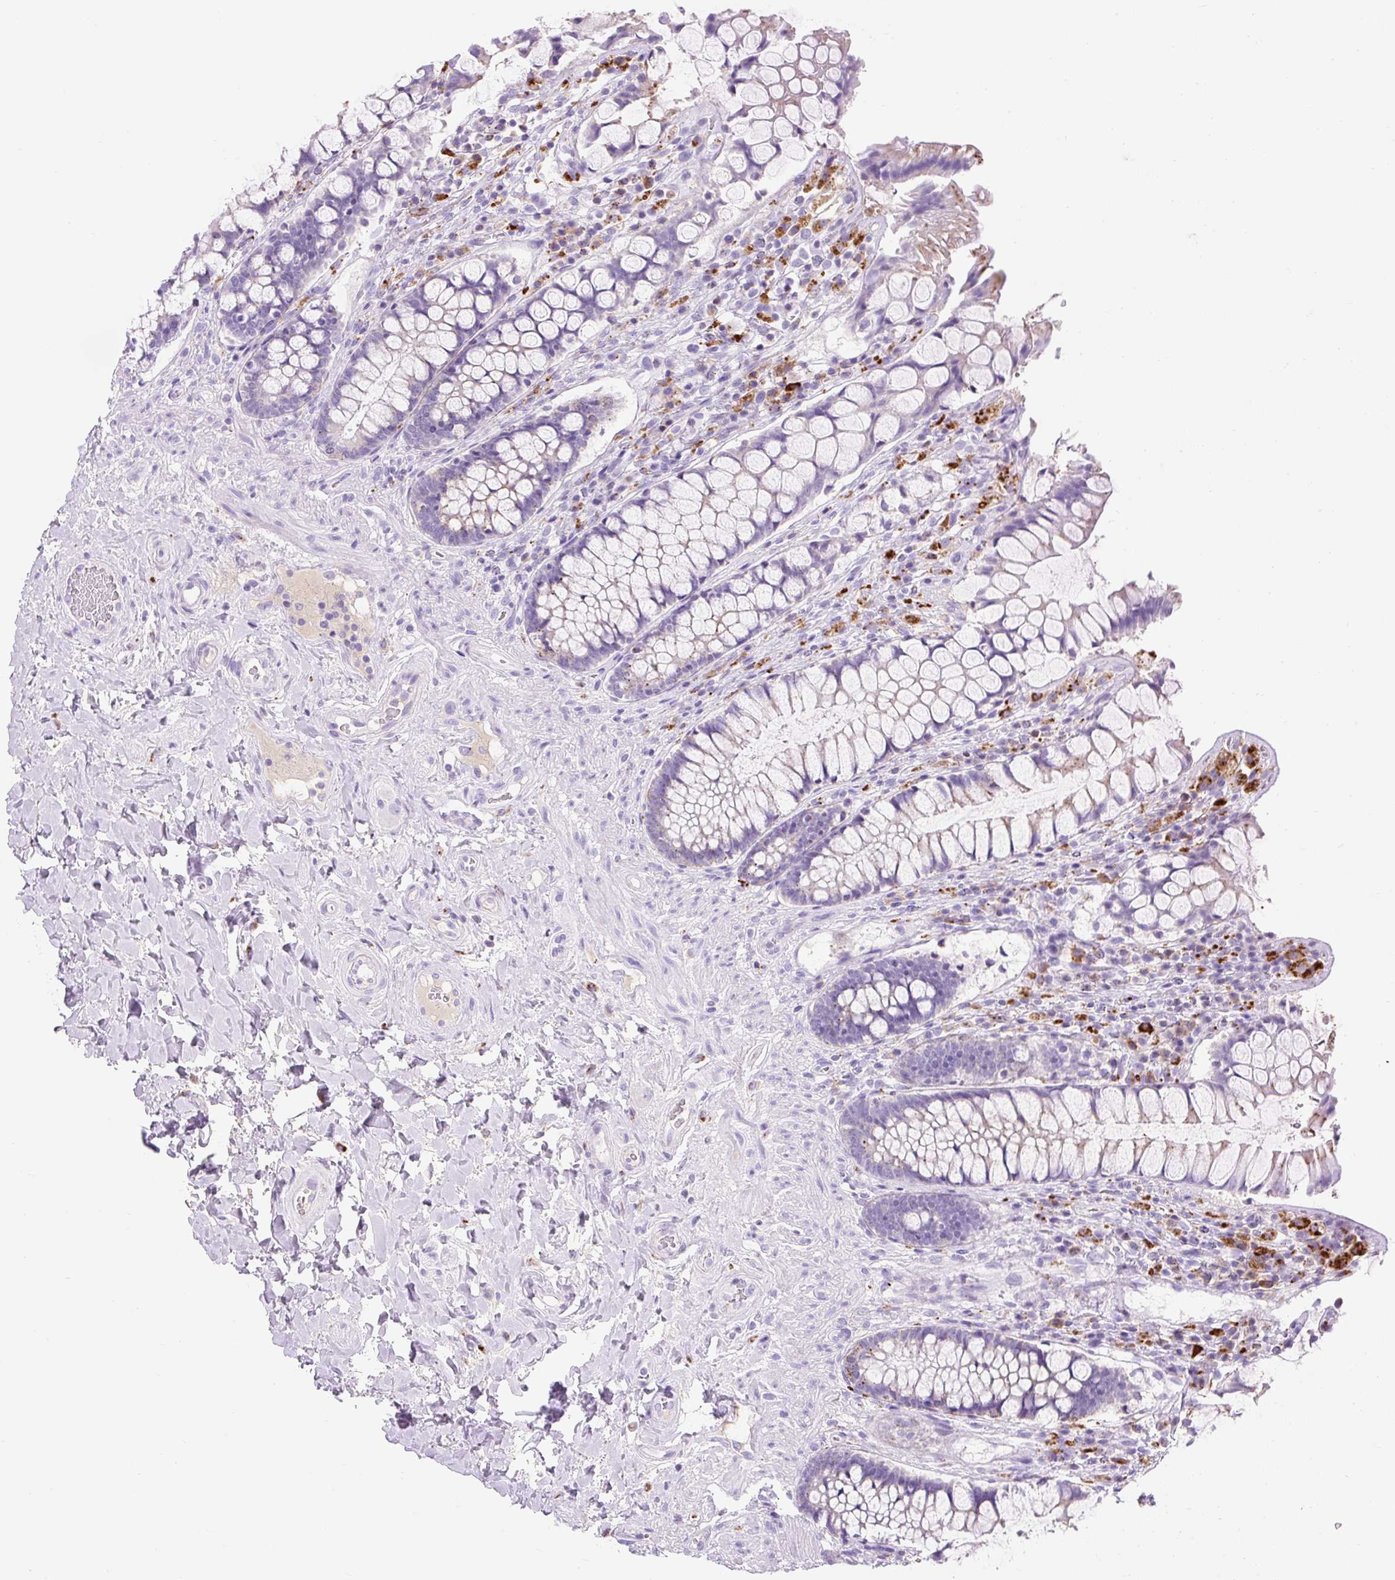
{"staining": {"intensity": "moderate", "quantity": "25%-75%", "location": "cytoplasmic/membranous"}, "tissue": "rectum", "cell_type": "Glandular cells", "image_type": "normal", "snomed": [{"axis": "morphology", "description": "Normal tissue, NOS"}, {"axis": "topography", "description": "Rectum"}], "caption": "Rectum stained with DAB (3,3'-diaminobenzidine) immunohistochemistry displays medium levels of moderate cytoplasmic/membranous positivity in about 25%-75% of glandular cells. (Stains: DAB in brown, nuclei in blue, Microscopy: brightfield microscopy at high magnification).", "gene": "HEXB", "patient": {"sex": "female", "age": 58}}